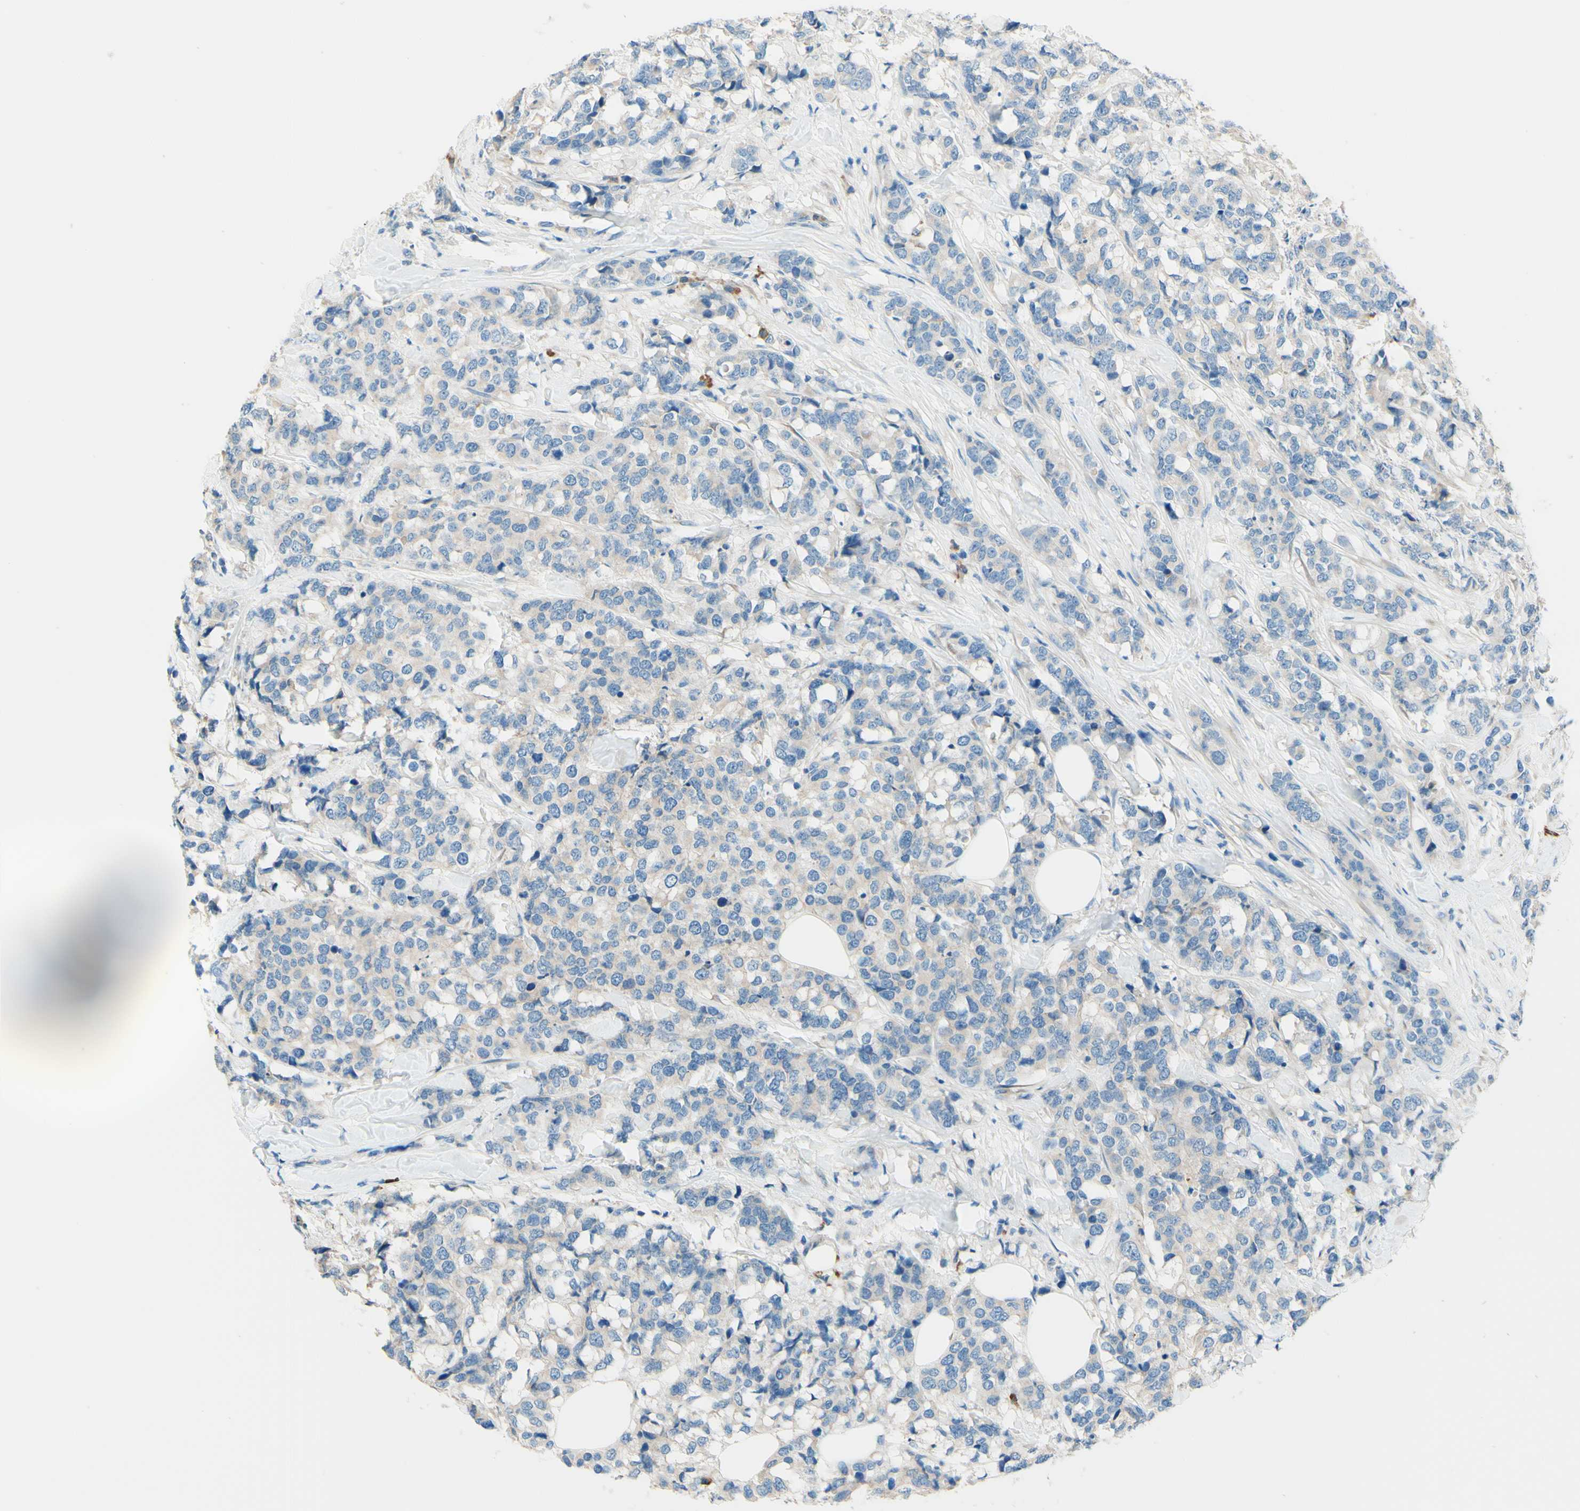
{"staining": {"intensity": "weak", "quantity": "25%-75%", "location": "cytoplasmic/membranous"}, "tissue": "breast cancer", "cell_type": "Tumor cells", "image_type": "cancer", "snomed": [{"axis": "morphology", "description": "Lobular carcinoma"}, {"axis": "topography", "description": "Breast"}], "caption": "A brown stain highlights weak cytoplasmic/membranous staining of a protein in human breast lobular carcinoma tumor cells.", "gene": "PASD1", "patient": {"sex": "female", "age": 59}}